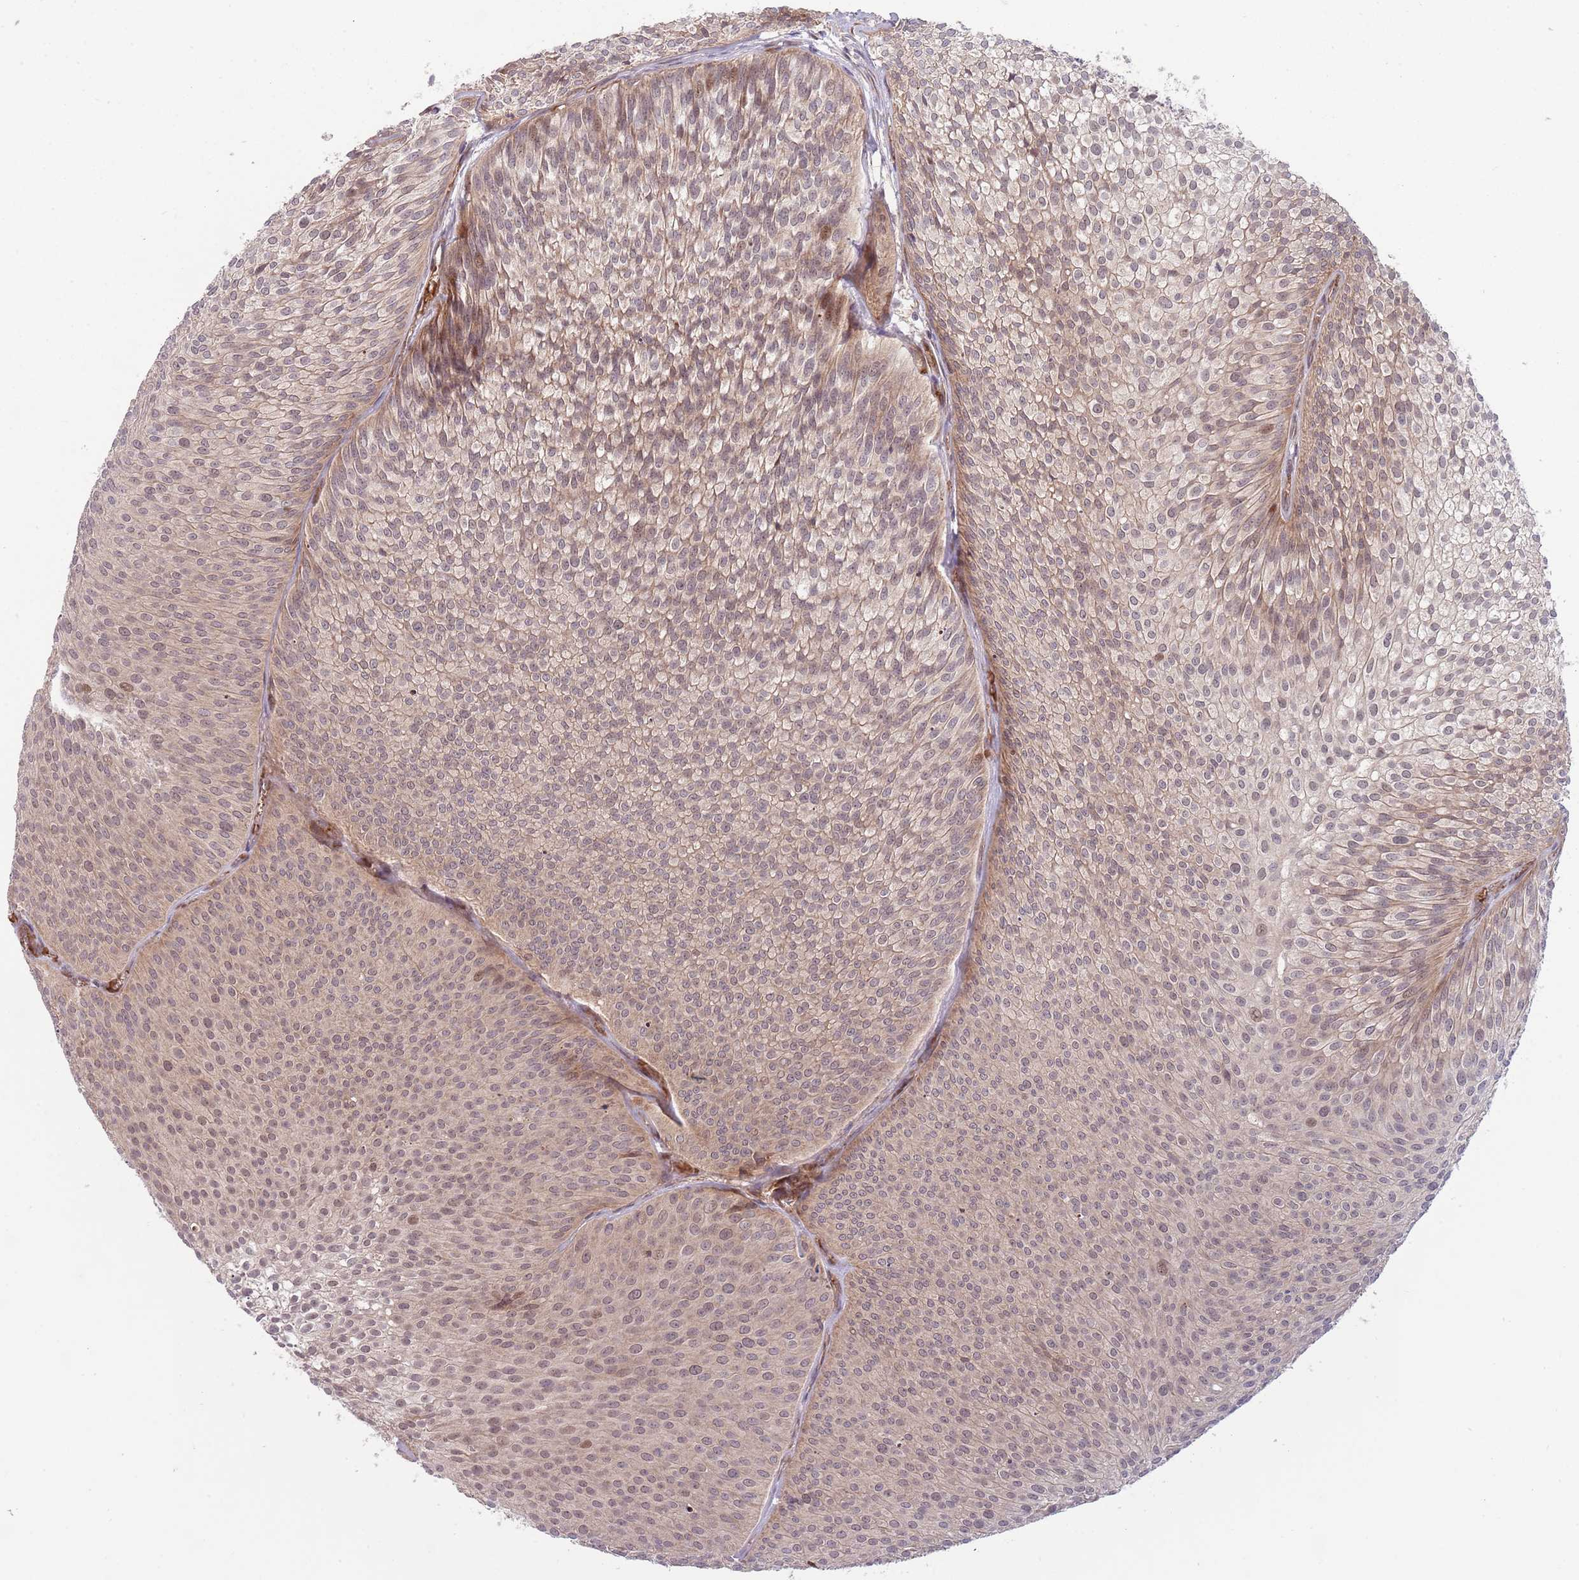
{"staining": {"intensity": "weak", "quantity": ">75%", "location": "cytoplasmic/membranous,nuclear"}, "tissue": "urothelial cancer", "cell_type": "Tumor cells", "image_type": "cancer", "snomed": [{"axis": "morphology", "description": "Urothelial carcinoma, Low grade"}, {"axis": "topography", "description": "Urinary bladder"}], "caption": "Weak cytoplasmic/membranous and nuclear positivity is appreciated in approximately >75% of tumor cells in low-grade urothelial carcinoma.", "gene": "NT5DC4", "patient": {"sex": "male", "age": 91}}